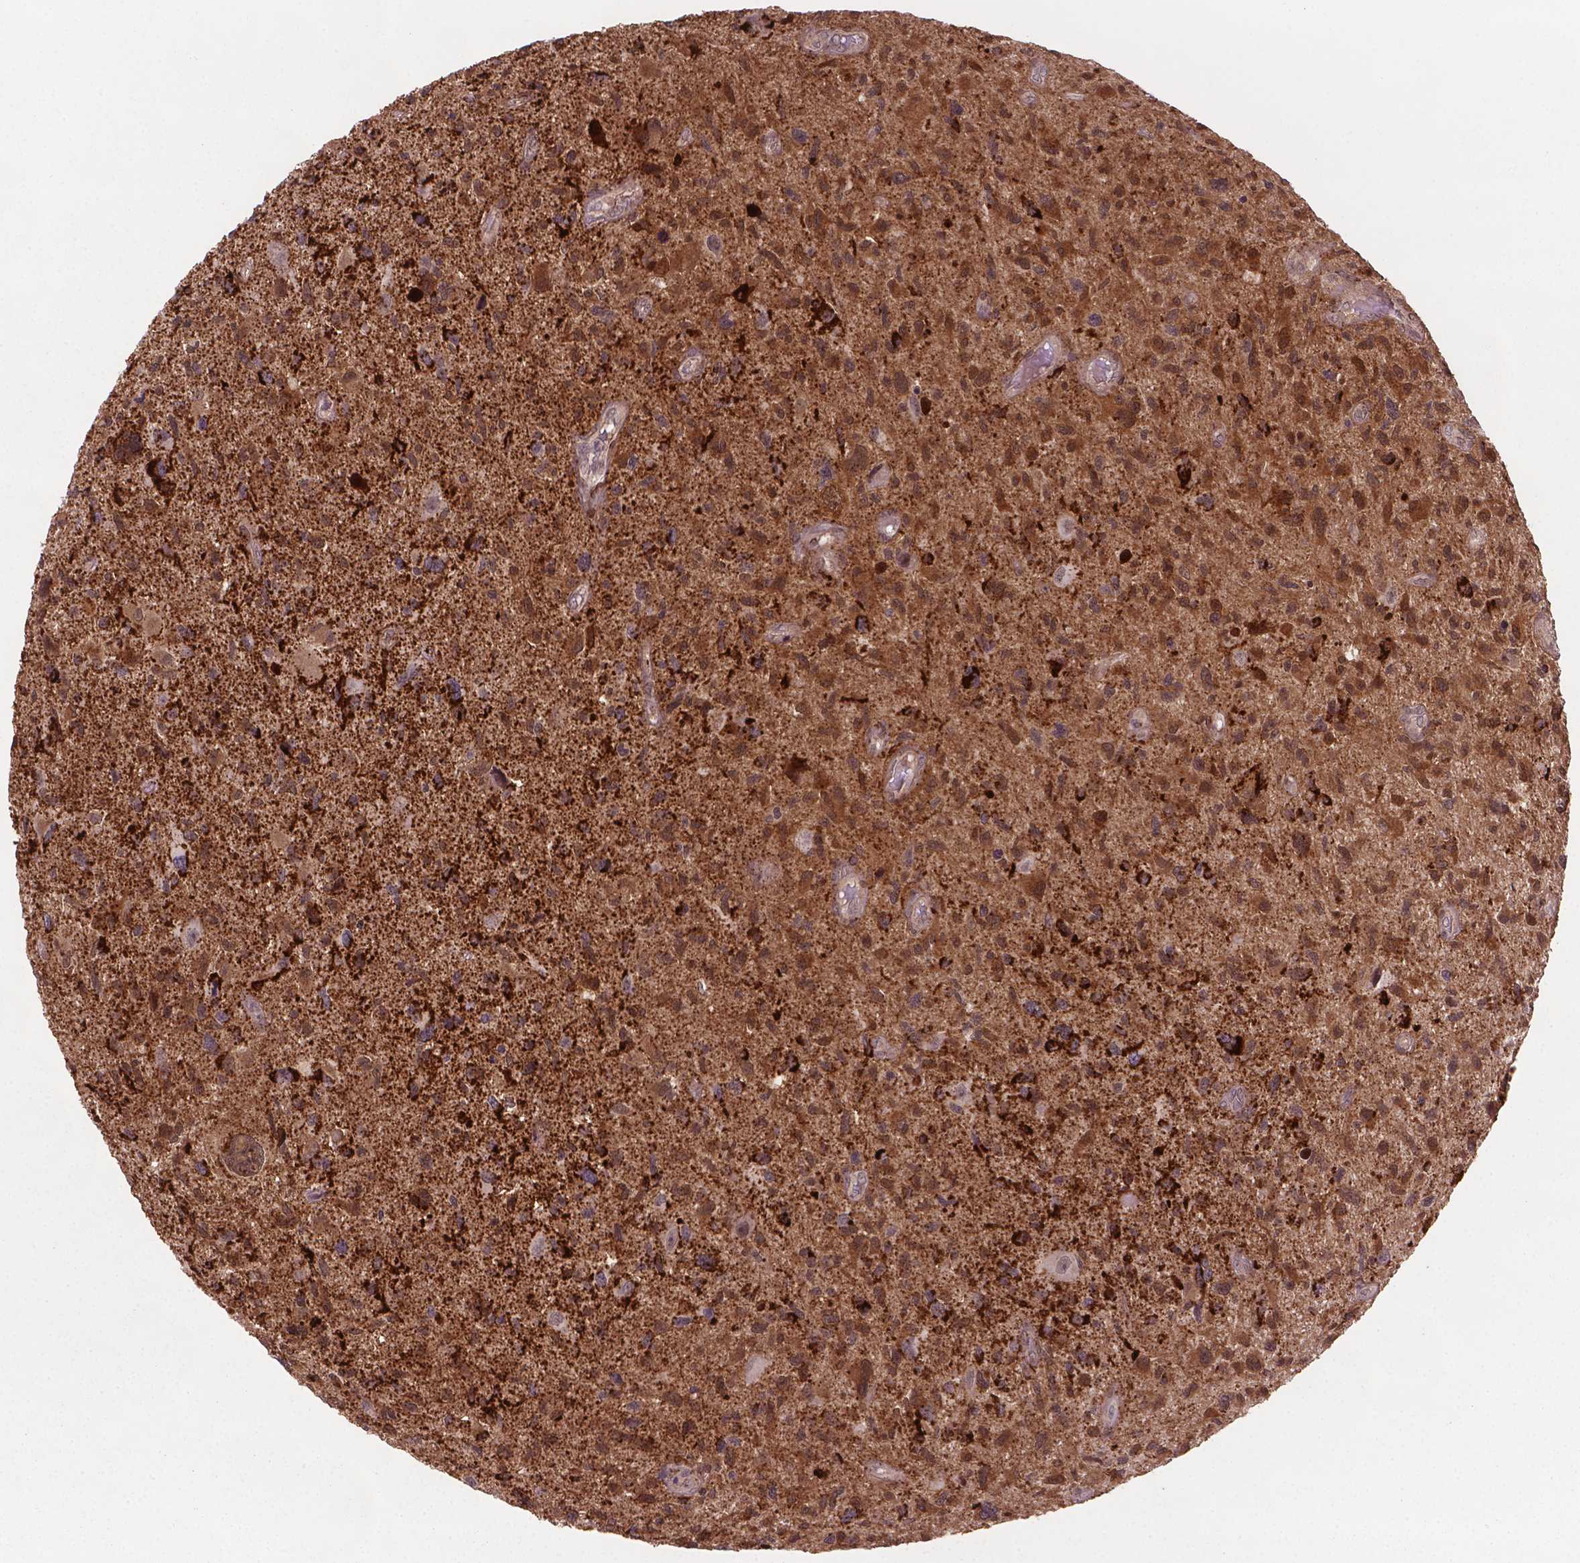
{"staining": {"intensity": "moderate", "quantity": ">75%", "location": "cytoplasmic/membranous,nuclear"}, "tissue": "glioma", "cell_type": "Tumor cells", "image_type": "cancer", "snomed": [{"axis": "morphology", "description": "Glioma, malignant, NOS"}, {"axis": "morphology", "description": "Glioma, malignant, High grade"}, {"axis": "topography", "description": "Brain"}], "caption": "Brown immunohistochemical staining in human glioma (malignant) exhibits moderate cytoplasmic/membranous and nuclear staining in approximately >75% of tumor cells. Nuclei are stained in blue.", "gene": "PLIN3", "patient": {"sex": "female", "age": 71}}